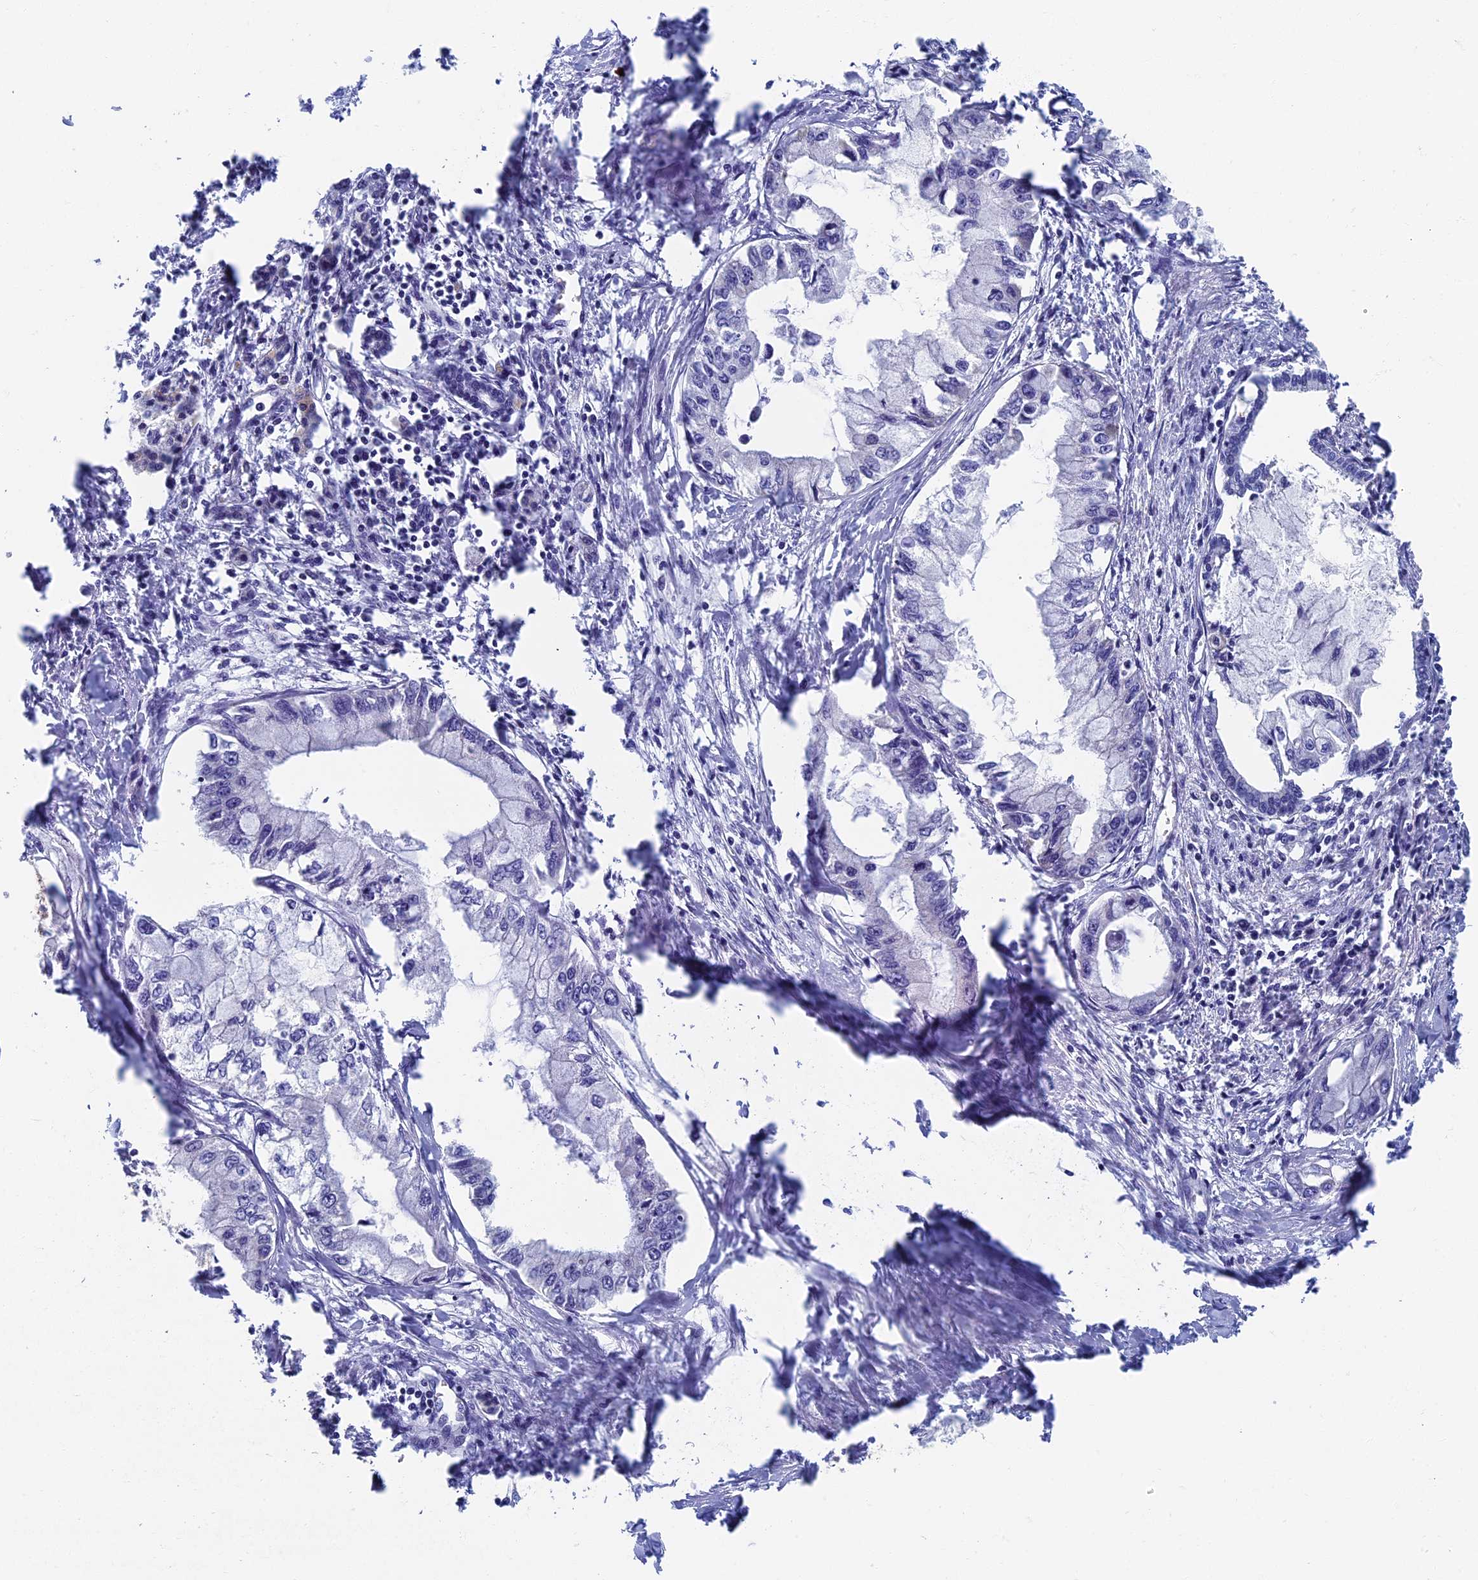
{"staining": {"intensity": "negative", "quantity": "none", "location": "none"}, "tissue": "pancreatic cancer", "cell_type": "Tumor cells", "image_type": "cancer", "snomed": [{"axis": "morphology", "description": "Adenocarcinoma, NOS"}, {"axis": "topography", "description": "Pancreas"}], "caption": "Immunohistochemistry (IHC) of human pancreatic adenocarcinoma exhibits no positivity in tumor cells. (Immunohistochemistry, brightfield microscopy, high magnification).", "gene": "OAT", "patient": {"sex": "male", "age": 48}}